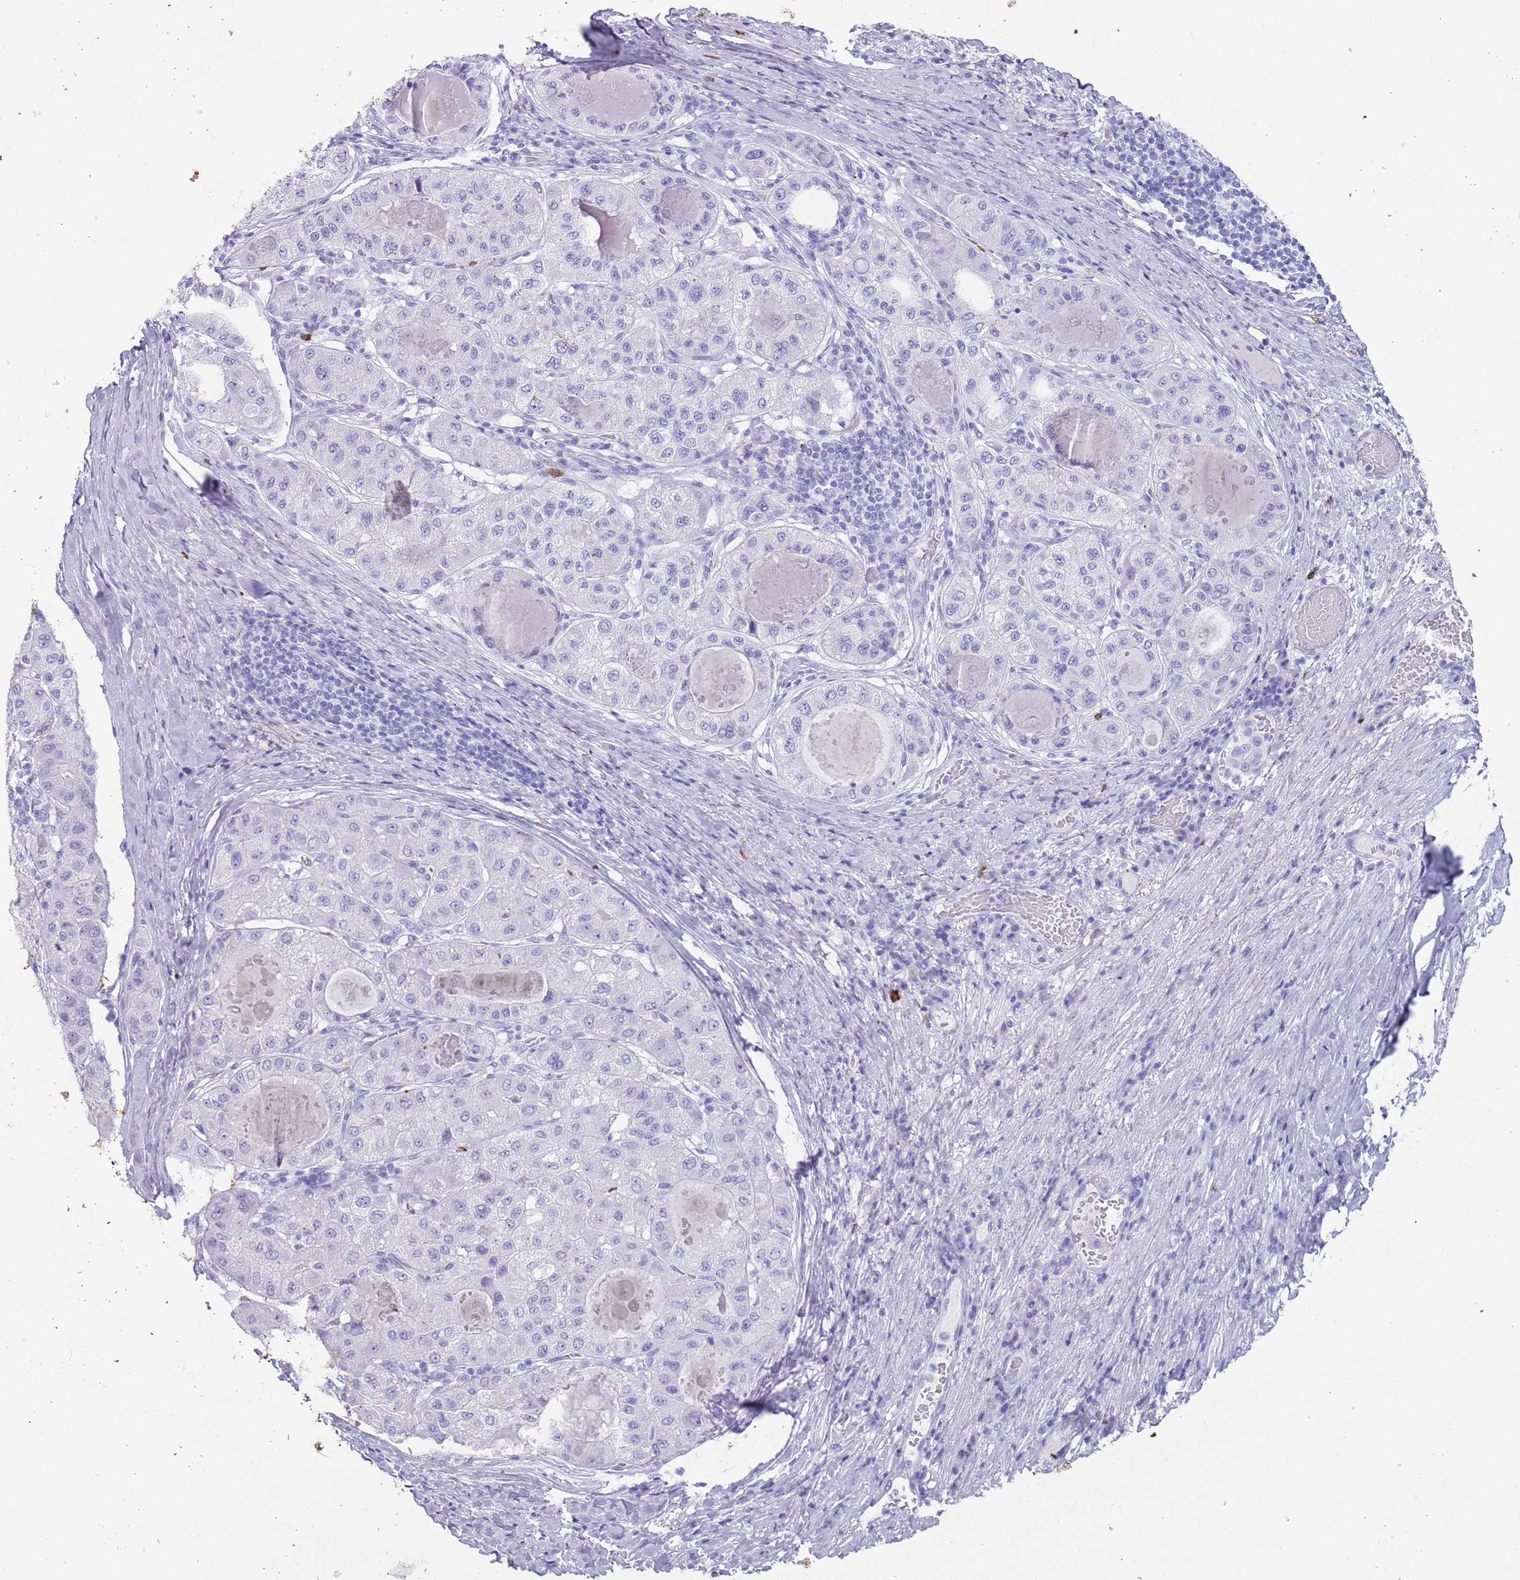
{"staining": {"intensity": "negative", "quantity": "none", "location": "none"}, "tissue": "liver cancer", "cell_type": "Tumor cells", "image_type": "cancer", "snomed": [{"axis": "morphology", "description": "Carcinoma, Hepatocellular, NOS"}, {"axis": "topography", "description": "Liver"}], "caption": "This is an immunohistochemistry (IHC) image of hepatocellular carcinoma (liver). There is no staining in tumor cells.", "gene": "MYADML2", "patient": {"sex": "male", "age": 80}}